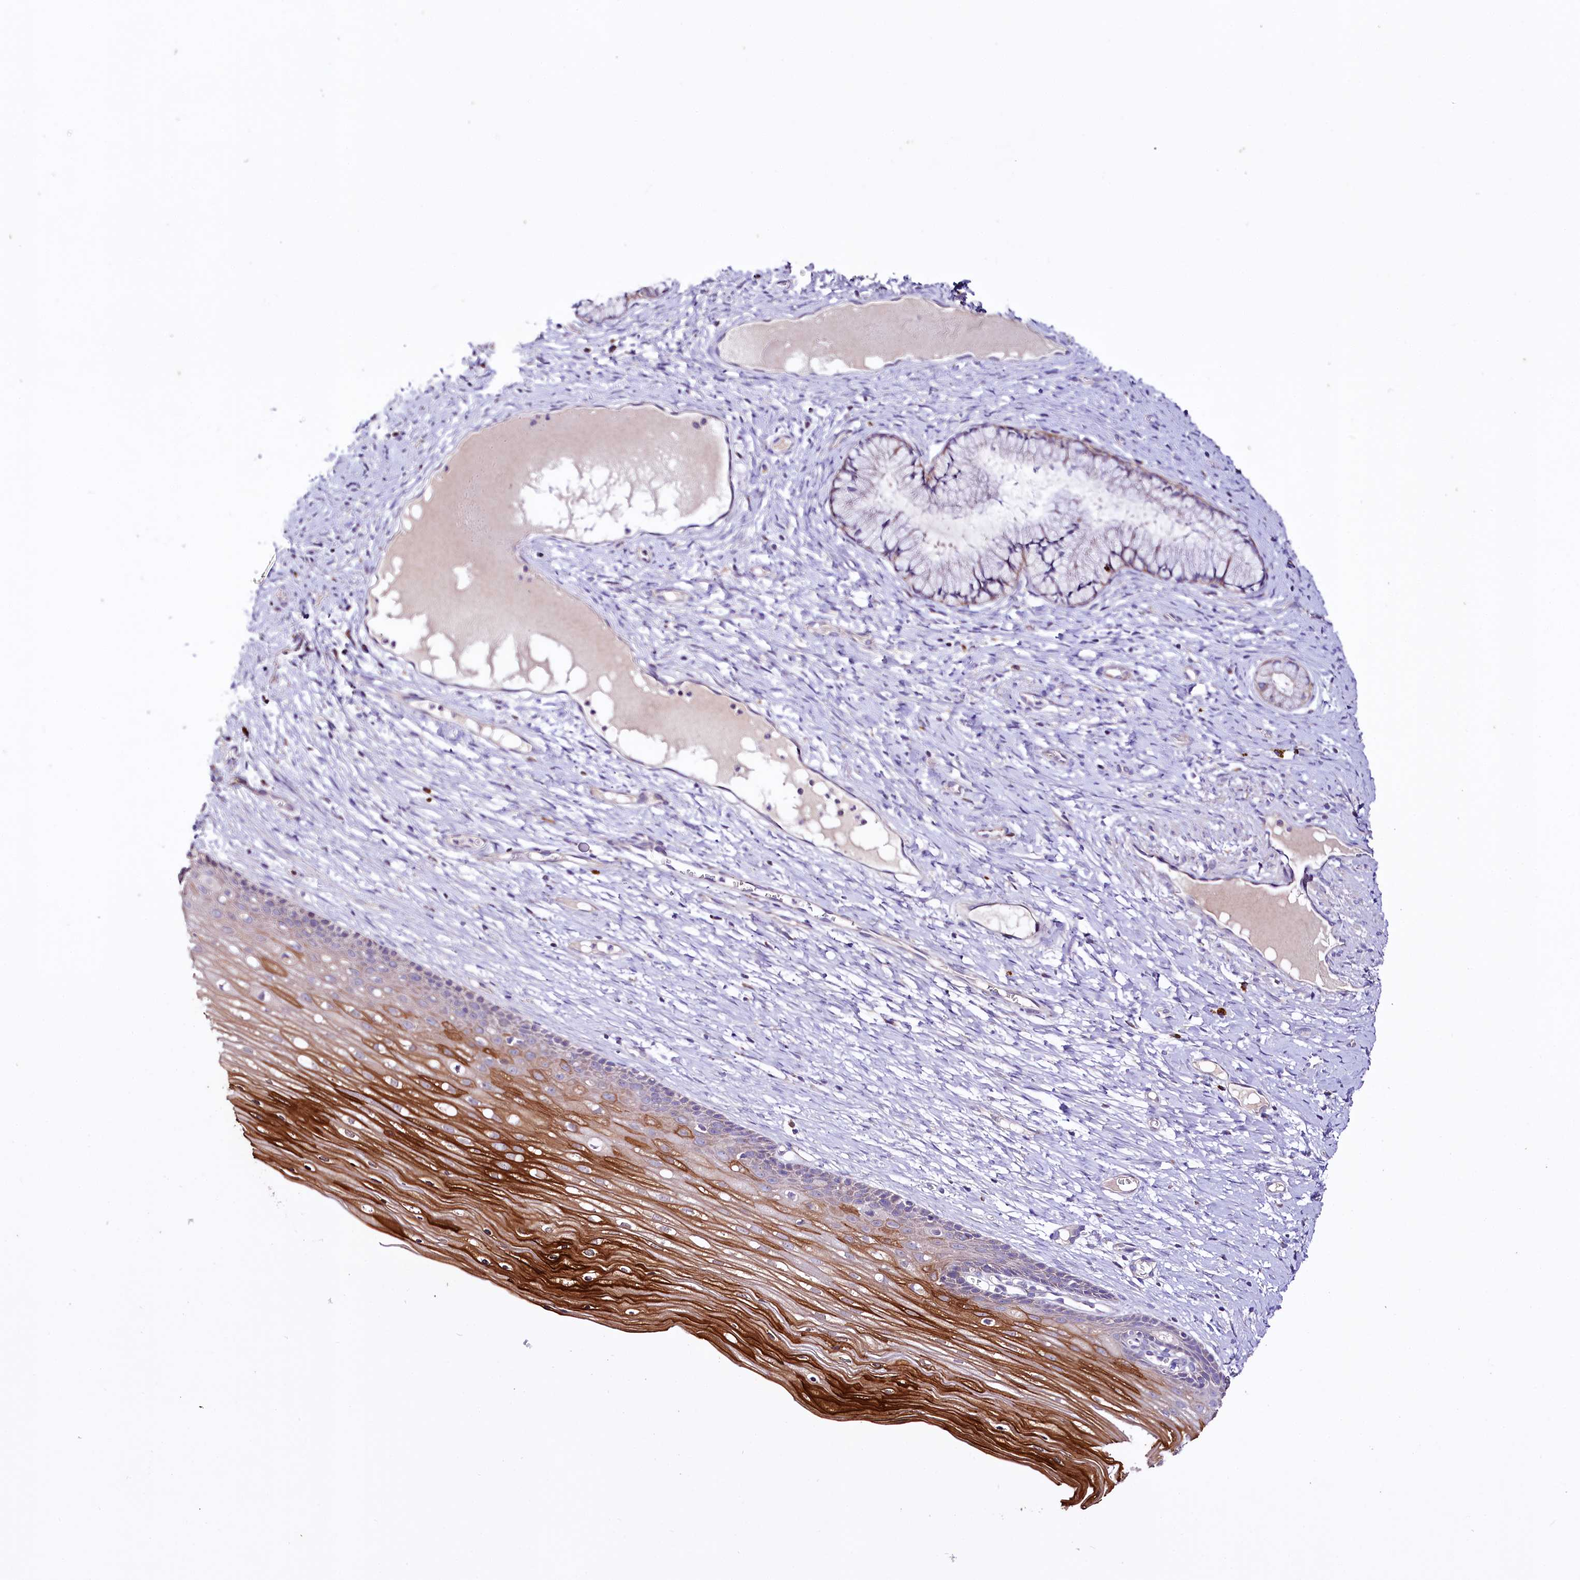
{"staining": {"intensity": "negative", "quantity": "none", "location": "none"}, "tissue": "cervix", "cell_type": "Glandular cells", "image_type": "normal", "snomed": [{"axis": "morphology", "description": "Normal tissue, NOS"}, {"axis": "topography", "description": "Cervix"}], "caption": "This is an immunohistochemistry micrograph of benign cervix. There is no staining in glandular cells.", "gene": "ZNF45", "patient": {"sex": "female", "age": 42}}